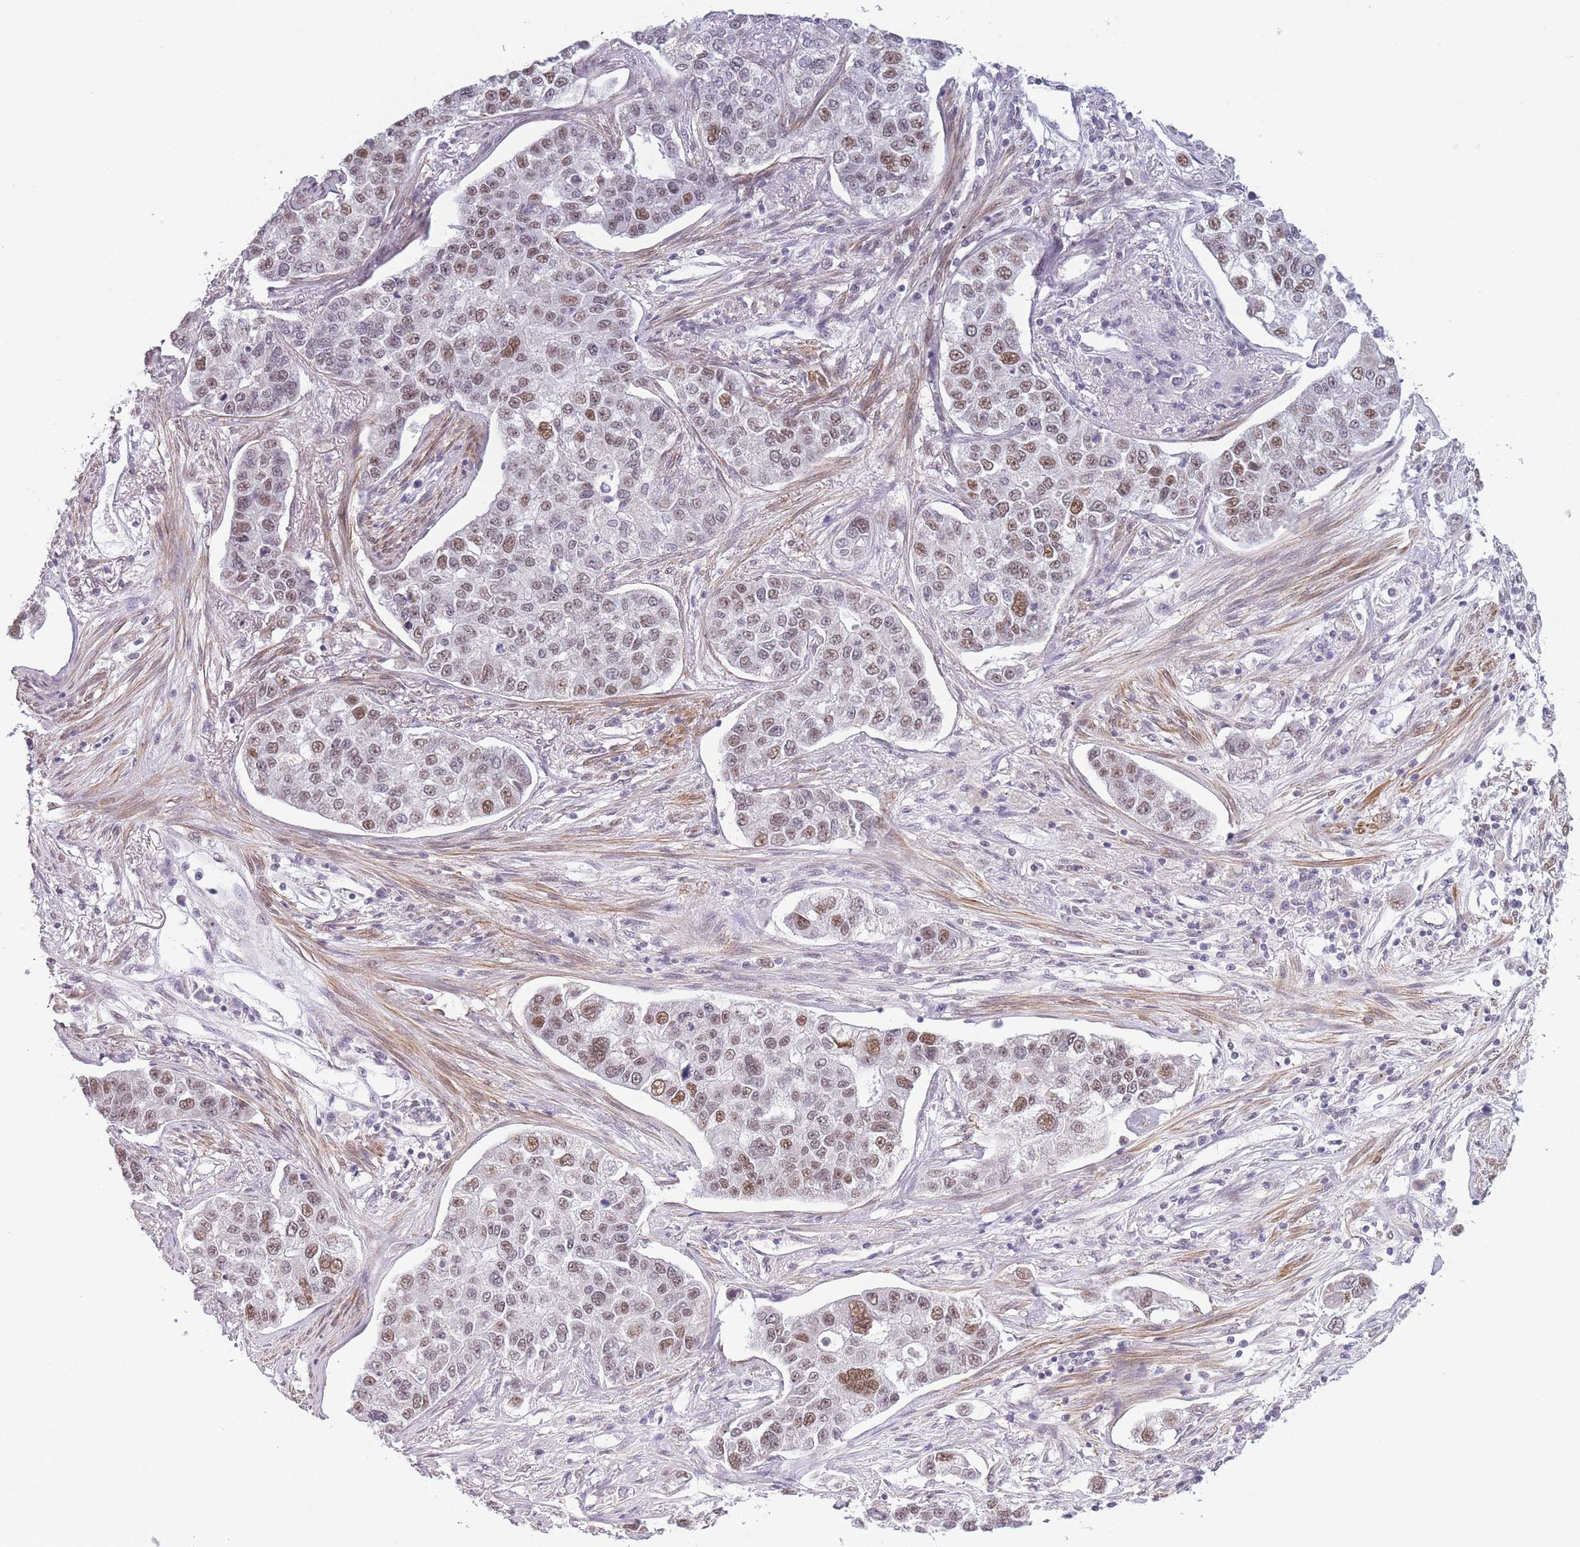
{"staining": {"intensity": "moderate", "quantity": "25%-75%", "location": "nuclear"}, "tissue": "lung cancer", "cell_type": "Tumor cells", "image_type": "cancer", "snomed": [{"axis": "morphology", "description": "Adenocarcinoma, NOS"}, {"axis": "topography", "description": "Lung"}], "caption": "Protein expression analysis of adenocarcinoma (lung) displays moderate nuclear staining in about 25%-75% of tumor cells. Nuclei are stained in blue.", "gene": "SIN3B", "patient": {"sex": "male", "age": 49}}